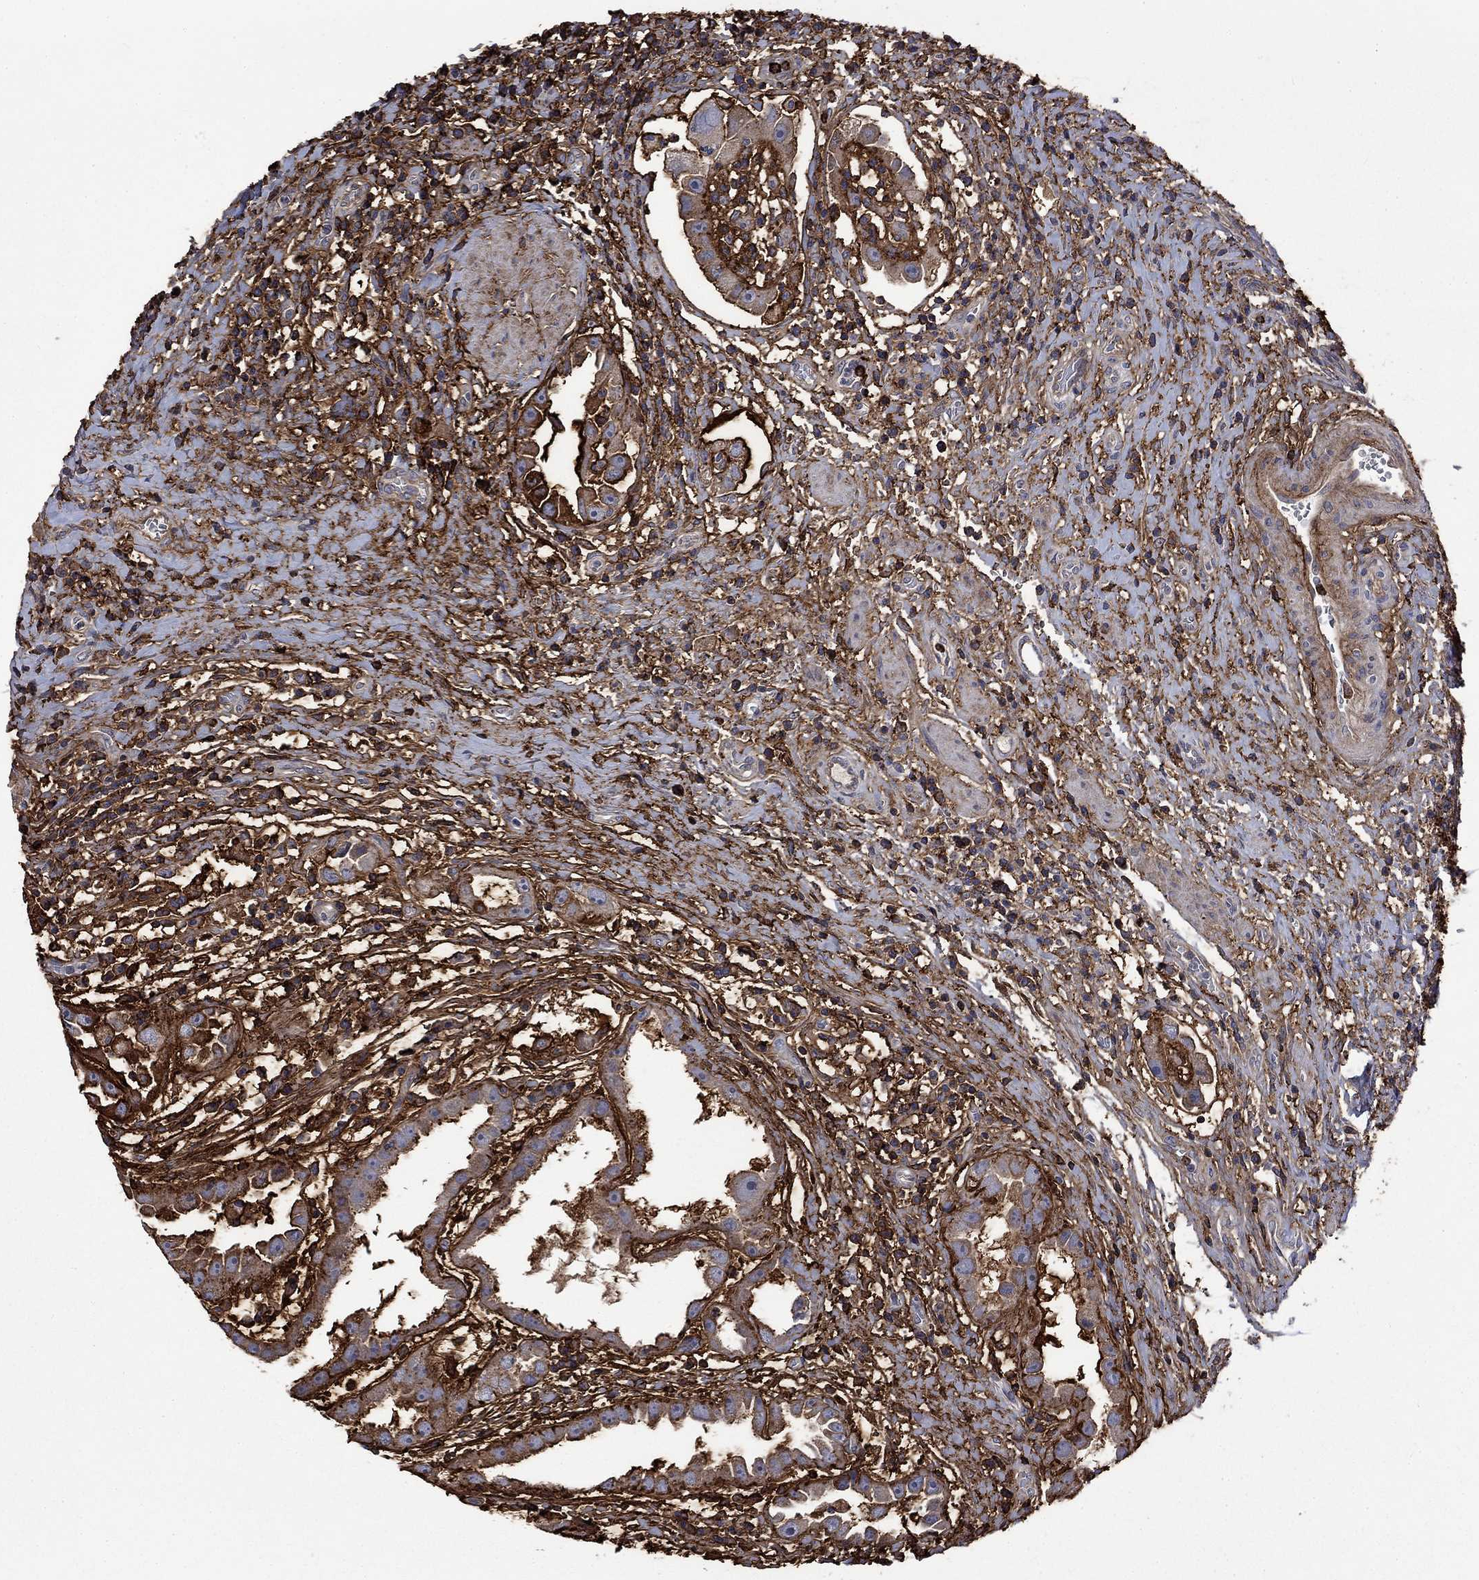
{"staining": {"intensity": "moderate", "quantity": "<25%", "location": "cytoplasmic/membranous"}, "tissue": "urothelial cancer", "cell_type": "Tumor cells", "image_type": "cancer", "snomed": [{"axis": "morphology", "description": "Urothelial carcinoma, High grade"}, {"axis": "topography", "description": "Urinary bladder"}], "caption": "Immunohistochemical staining of urothelial cancer reveals low levels of moderate cytoplasmic/membranous staining in approximately <25% of tumor cells. (DAB IHC with brightfield microscopy, high magnification).", "gene": "VCAN", "patient": {"sex": "female", "age": 41}}